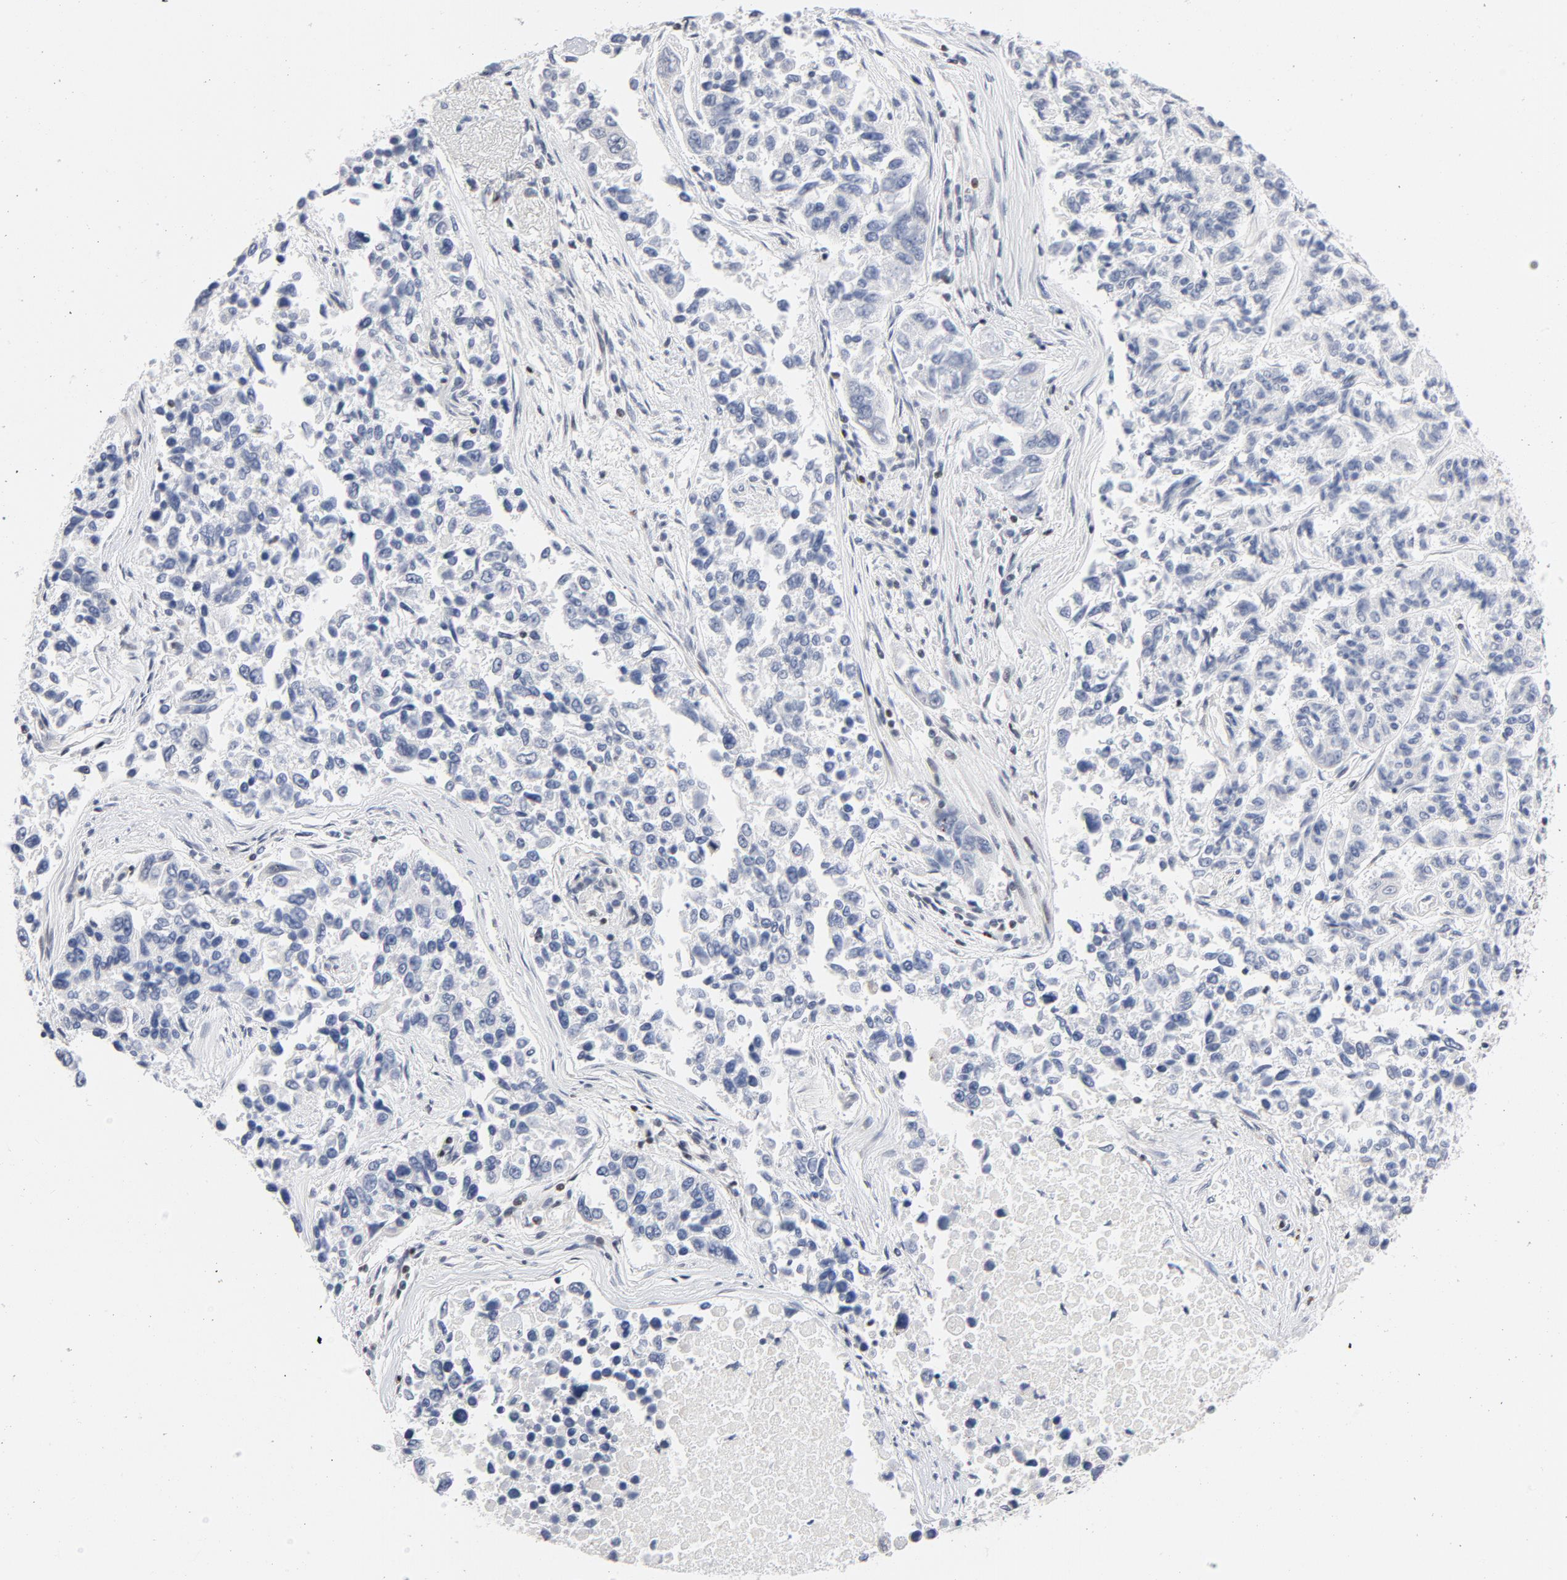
{"staining": {"intensity": "negative", "quantity": "none", "location": "none"}, "tissue": "lung cancer", "cell_type": "Tumor cells", "image_type": "cancer", "snomed": [{"axis": "morphology", "description": "Adenocarcinoma, NOS"}, {"axis": "topography", "description": "Lung"}], "caption": "Lung cancer stained for a protein using IHC demonstrates no positivity tumor cells.", "gene": "NFIC", "patient": {"sex": "male", "age": 84}}